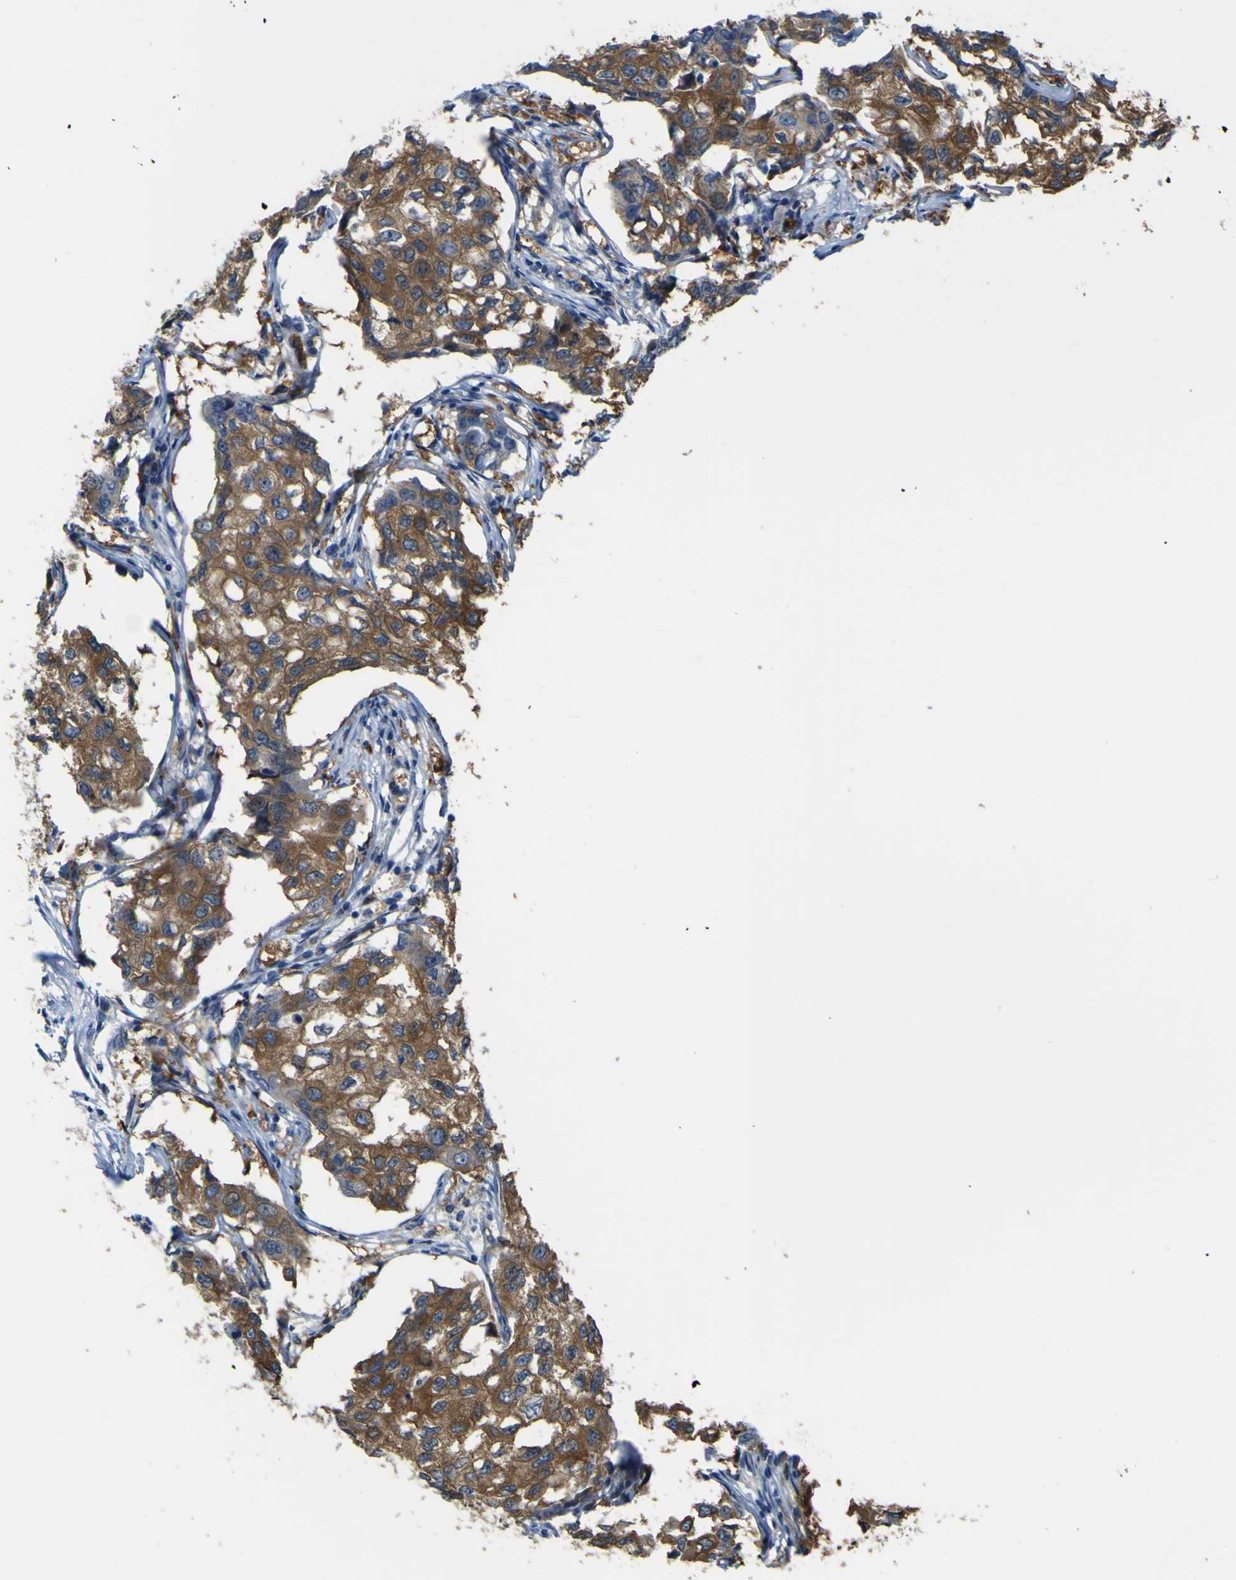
{"staining": {"intensity": "moderate", "quantity": ">75%", "location": "cytoplasmic/membranous"}, "tissue": "breast cancer", "cell_type": "Tumor cells", "image_type": "cancer", "snomed": [{"axis": "morphology", "description": "Duct carcinoma"}, {"axis": "topography", "description": "Breast"}], "caption": "Brown immunohistochemical staining in breast infiltrating ductal carcinoma displays moderate cytoplasmic/membranous expression in about >75% of tumor cells.", "gene": "JPH1", "patient": {"sex": "female", "age": 27}}